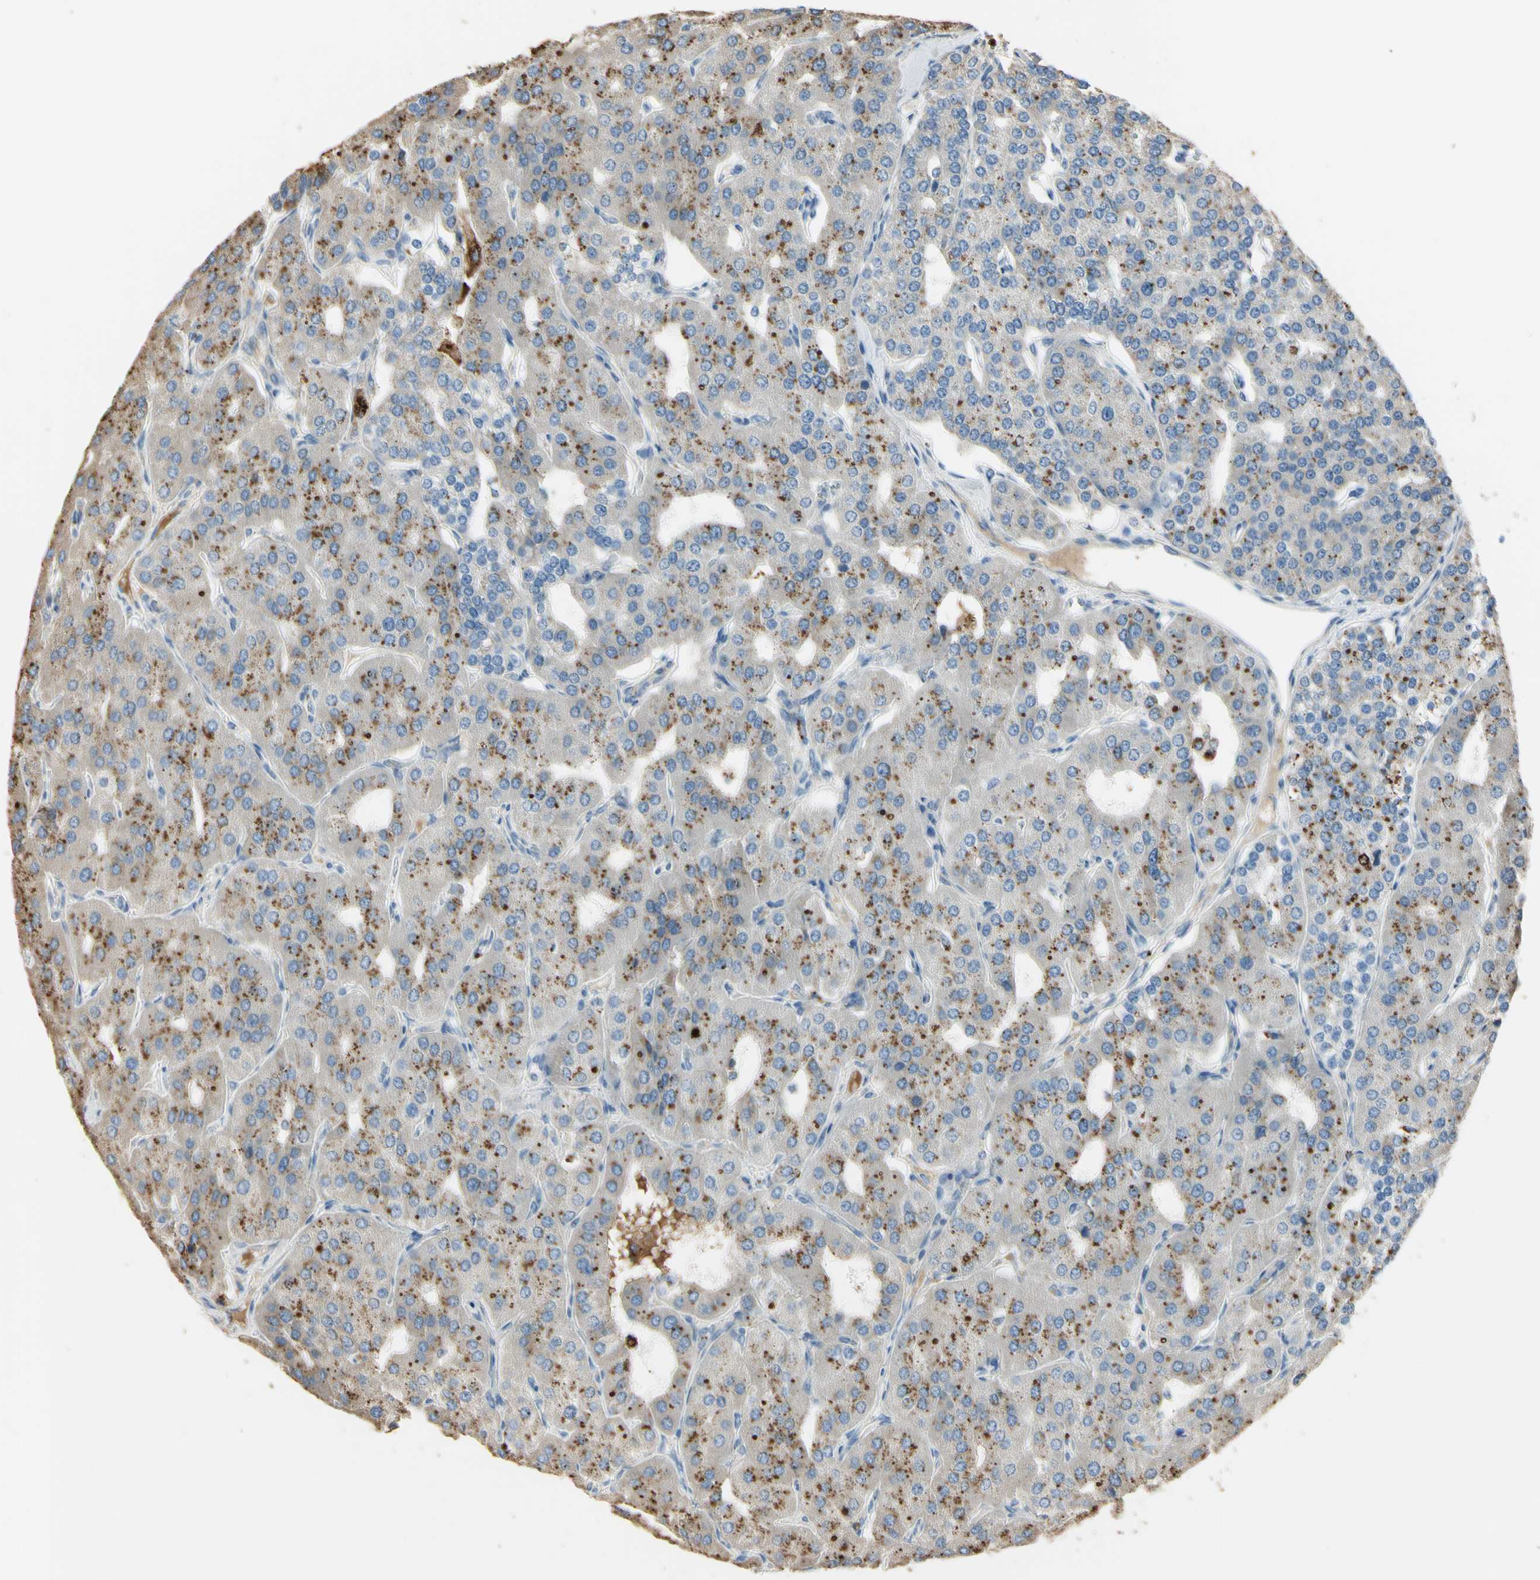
{"staining": {"intensity": "moderate", "quantity": ">75%", "location": "cytoplasmic/membranous"}, "tissue": "parathyroid gland", "cell_type": "Glandular cells", "image_type": "normal", "snomed": [{"axis": "morphology", "description": "Normal tissue, NOS"}, {"axis": "morphology", "description": "Adenoma, NOS"}, {"axis": "topography", "description": "Parathyroid gland"}], "caption": "This photomicrograph reveals IHC staining of benign human parathyroid gland, with medium moderate cytoplasmic/membranous expression in about >75% of glandular cells.", "gene": "ANGPTL1", "patient": {"sex": "female", "age": 86}}